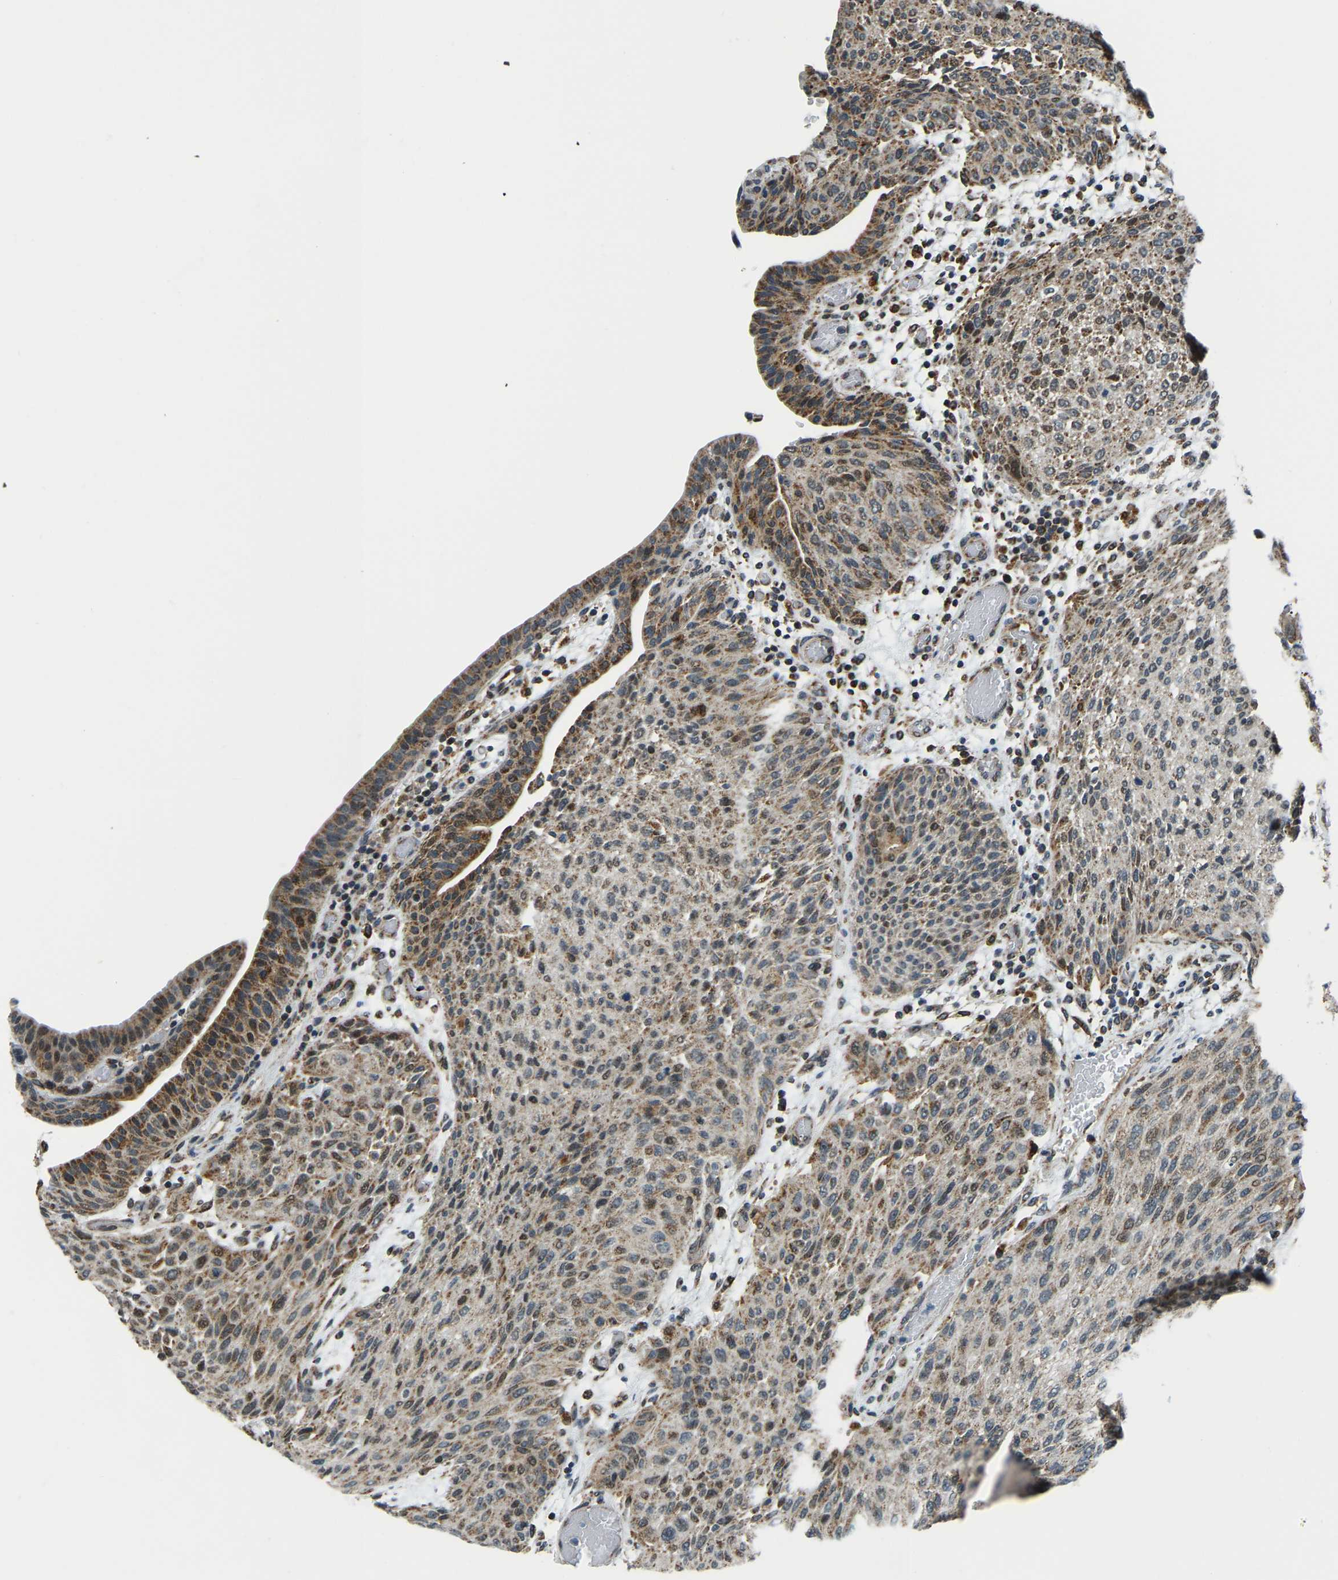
{"staining": {"intensity": "moderate", "quantity": ">75%", "location": "cytoplasmic/membranous"}, "tissue": "urothelial cancer", "cell_type": "Tumor cells", "image_type": "cancer", "snomed": [{"axis": "morphology", "description": "Urothelial carcinoma, Low grade"}, {"axis": "morphology", "description": "Urothelial carcinoma, High grade"}, {"axis": "topography", "description": "Urinary bladder"}], "caption": "A medium amount of moderate cytoplasmic/membranous positivity is appreciated in about >75% of tumor cells in urothelial carcinoma (high-grade) tissue.", "gene": "RBM33", "patient": {"sex": "male", "age": 35}}